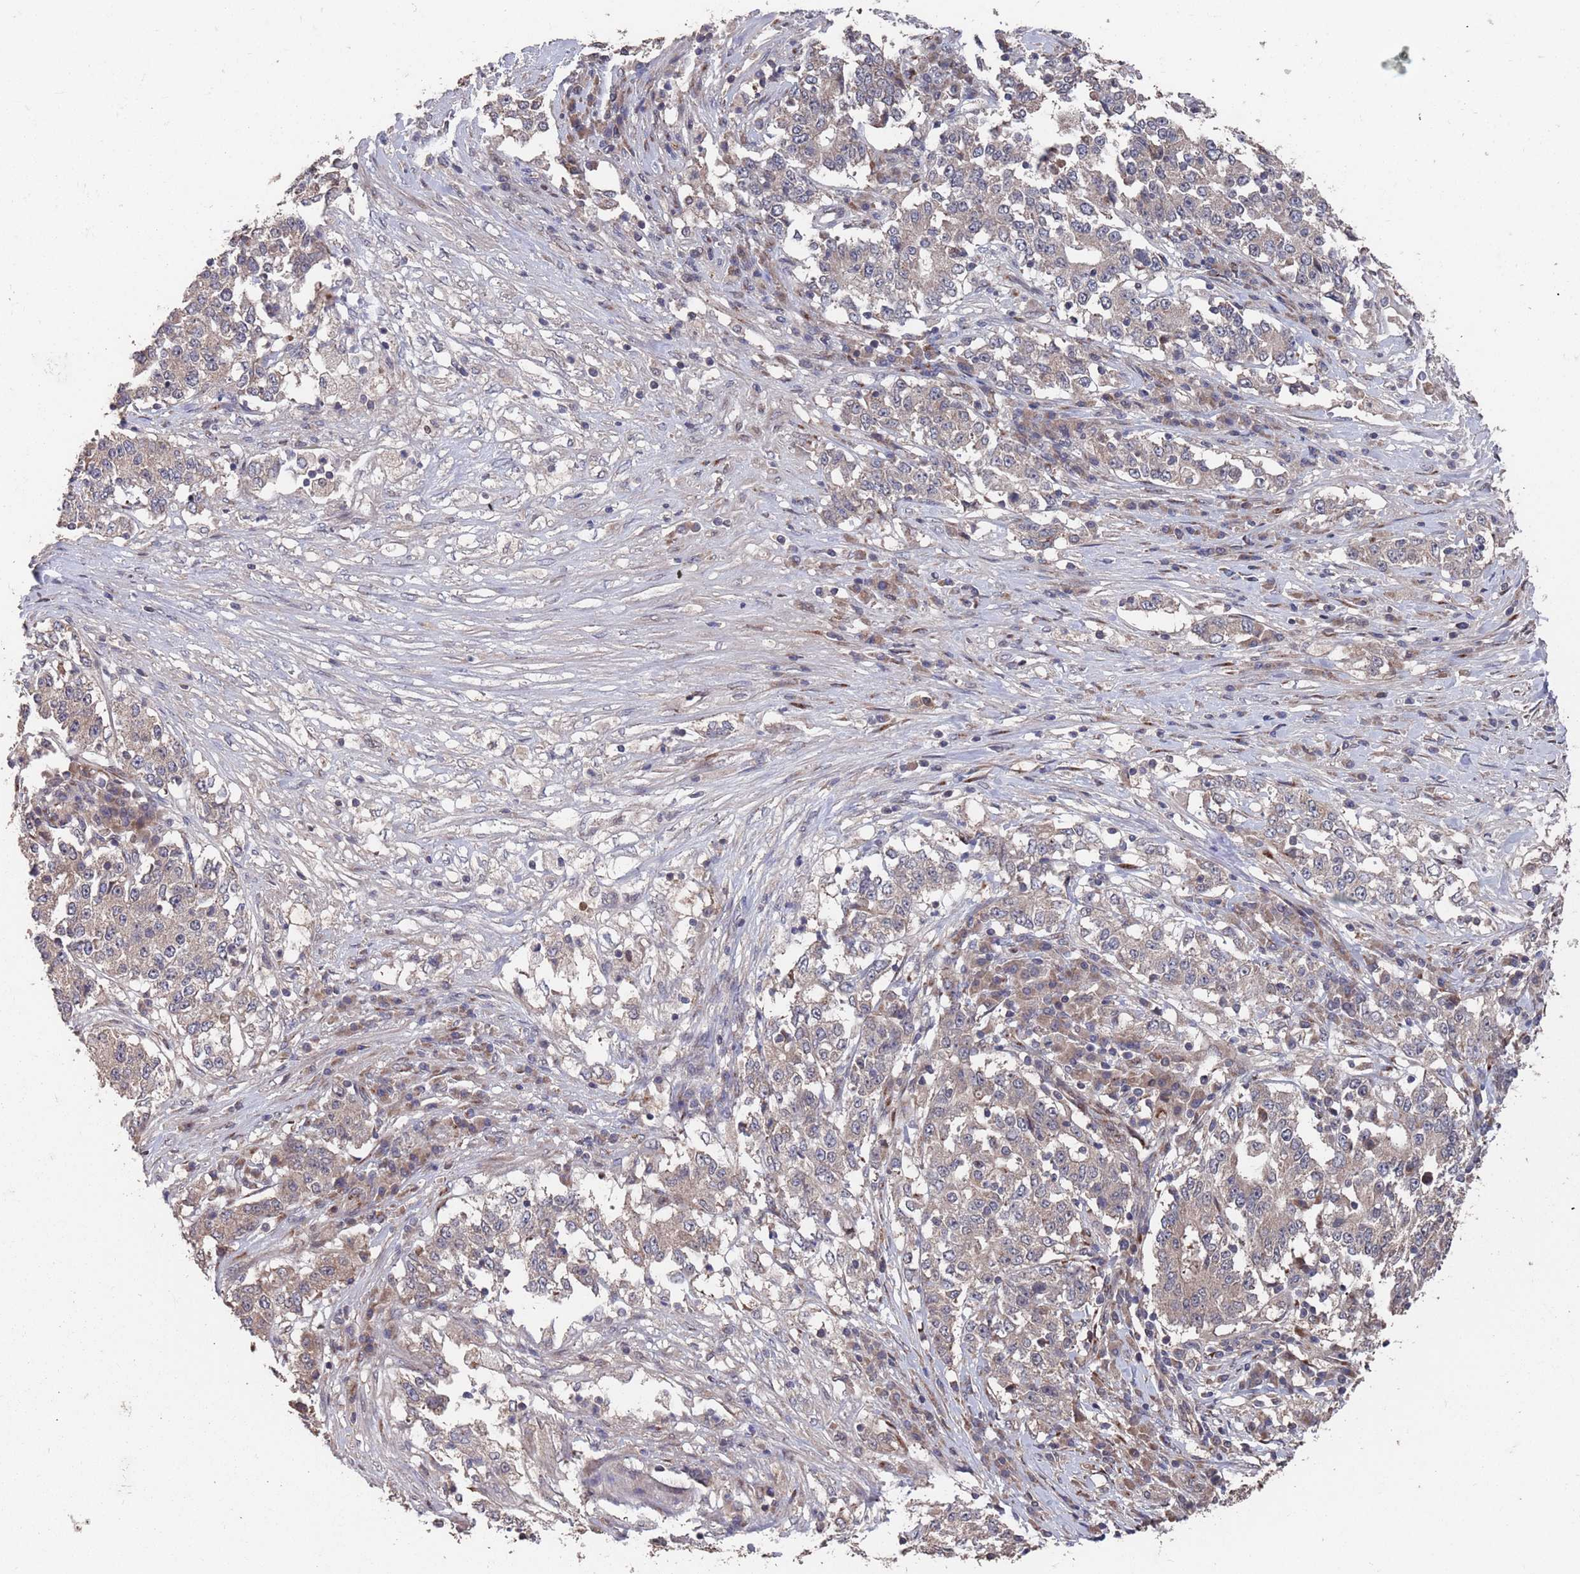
{"staining": {"intensity": "weak", "quantity": "<25%", "location": "cytoplasmic/membranous"}, "tissue": "stomach cancer", "cell_type": "Tumor cells", "image_type": "cancer", "snomed": [{"axis": "morphology", "description": "Adenocarcinoma, NOS"}, {"axis": "topography", "description": "Stomach"}], "caption": "An immunohistochemistry (IHC) image of adenocarcinoma (stomach) is shown. There is no staining in tumor cells of adenocarcinoma (stomach).", "gene": "UNC45A", "patient": {"sex": "male", "age": 59}}